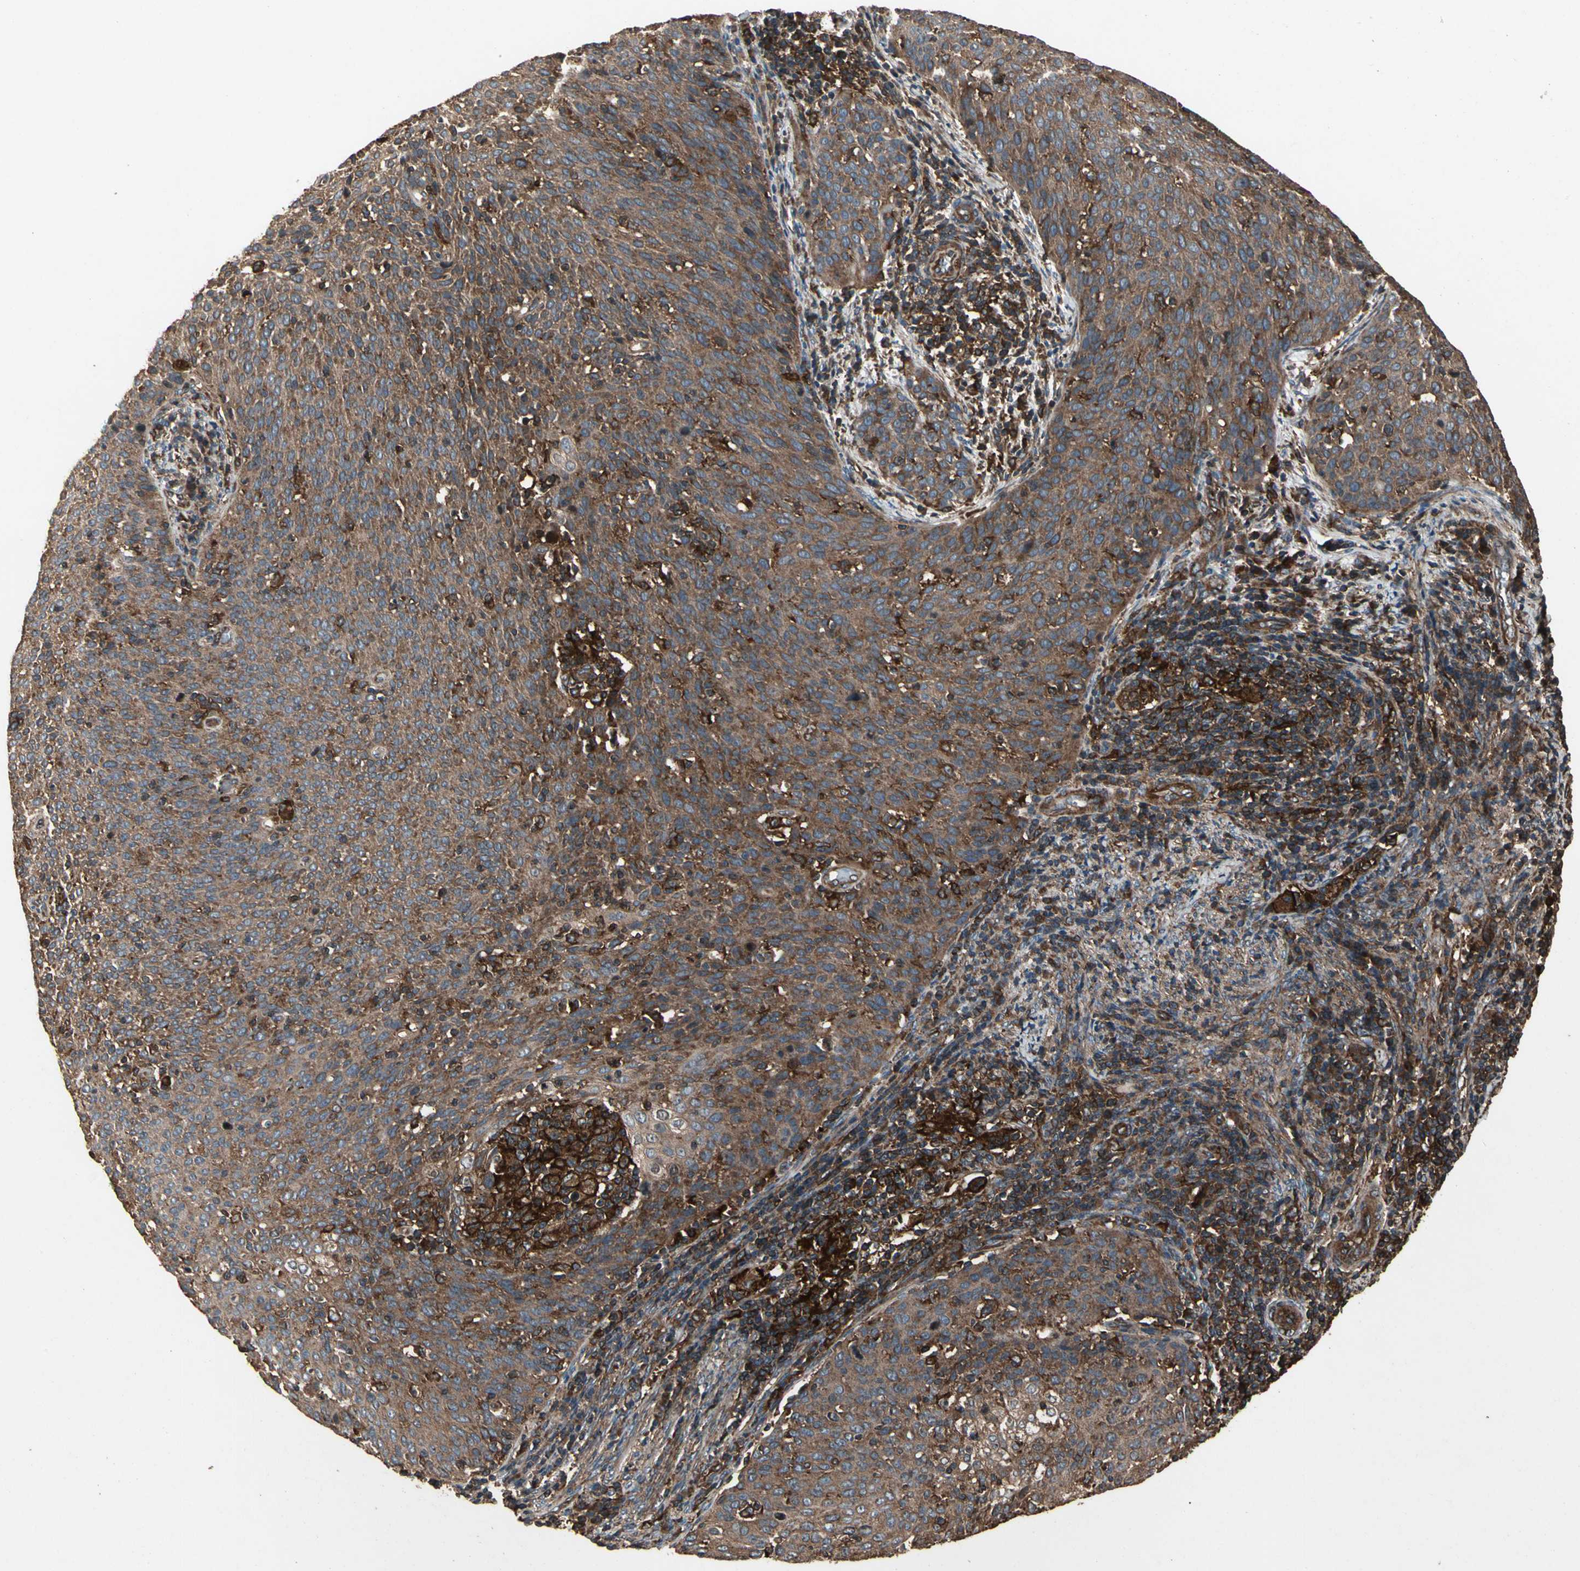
{"staining": {"intensity": "moderate", "quantity": ">75%", "location": "cytoplasmic/membranous"}, "tissue": "cervical cancer", "cell_type": "Tumor cells", "image_type": "cancer", "snomed": [{"axis": "morphology", "description": "Squamous cell carcinoma, NOS"}, {"axis": "topography", "description": "Cervix"}], "caption": "Immunohistochemistry (IHC) (DAB (3,3'-diaminobenzidine)) staining of squamous cell carcinoma (cervical) reveals moderate cytoplasmic/membranous protein positivity in approximately >75% of tumor cells.", "gene": "AGBL2", "patient": {"sex": "female", "age": 38}}